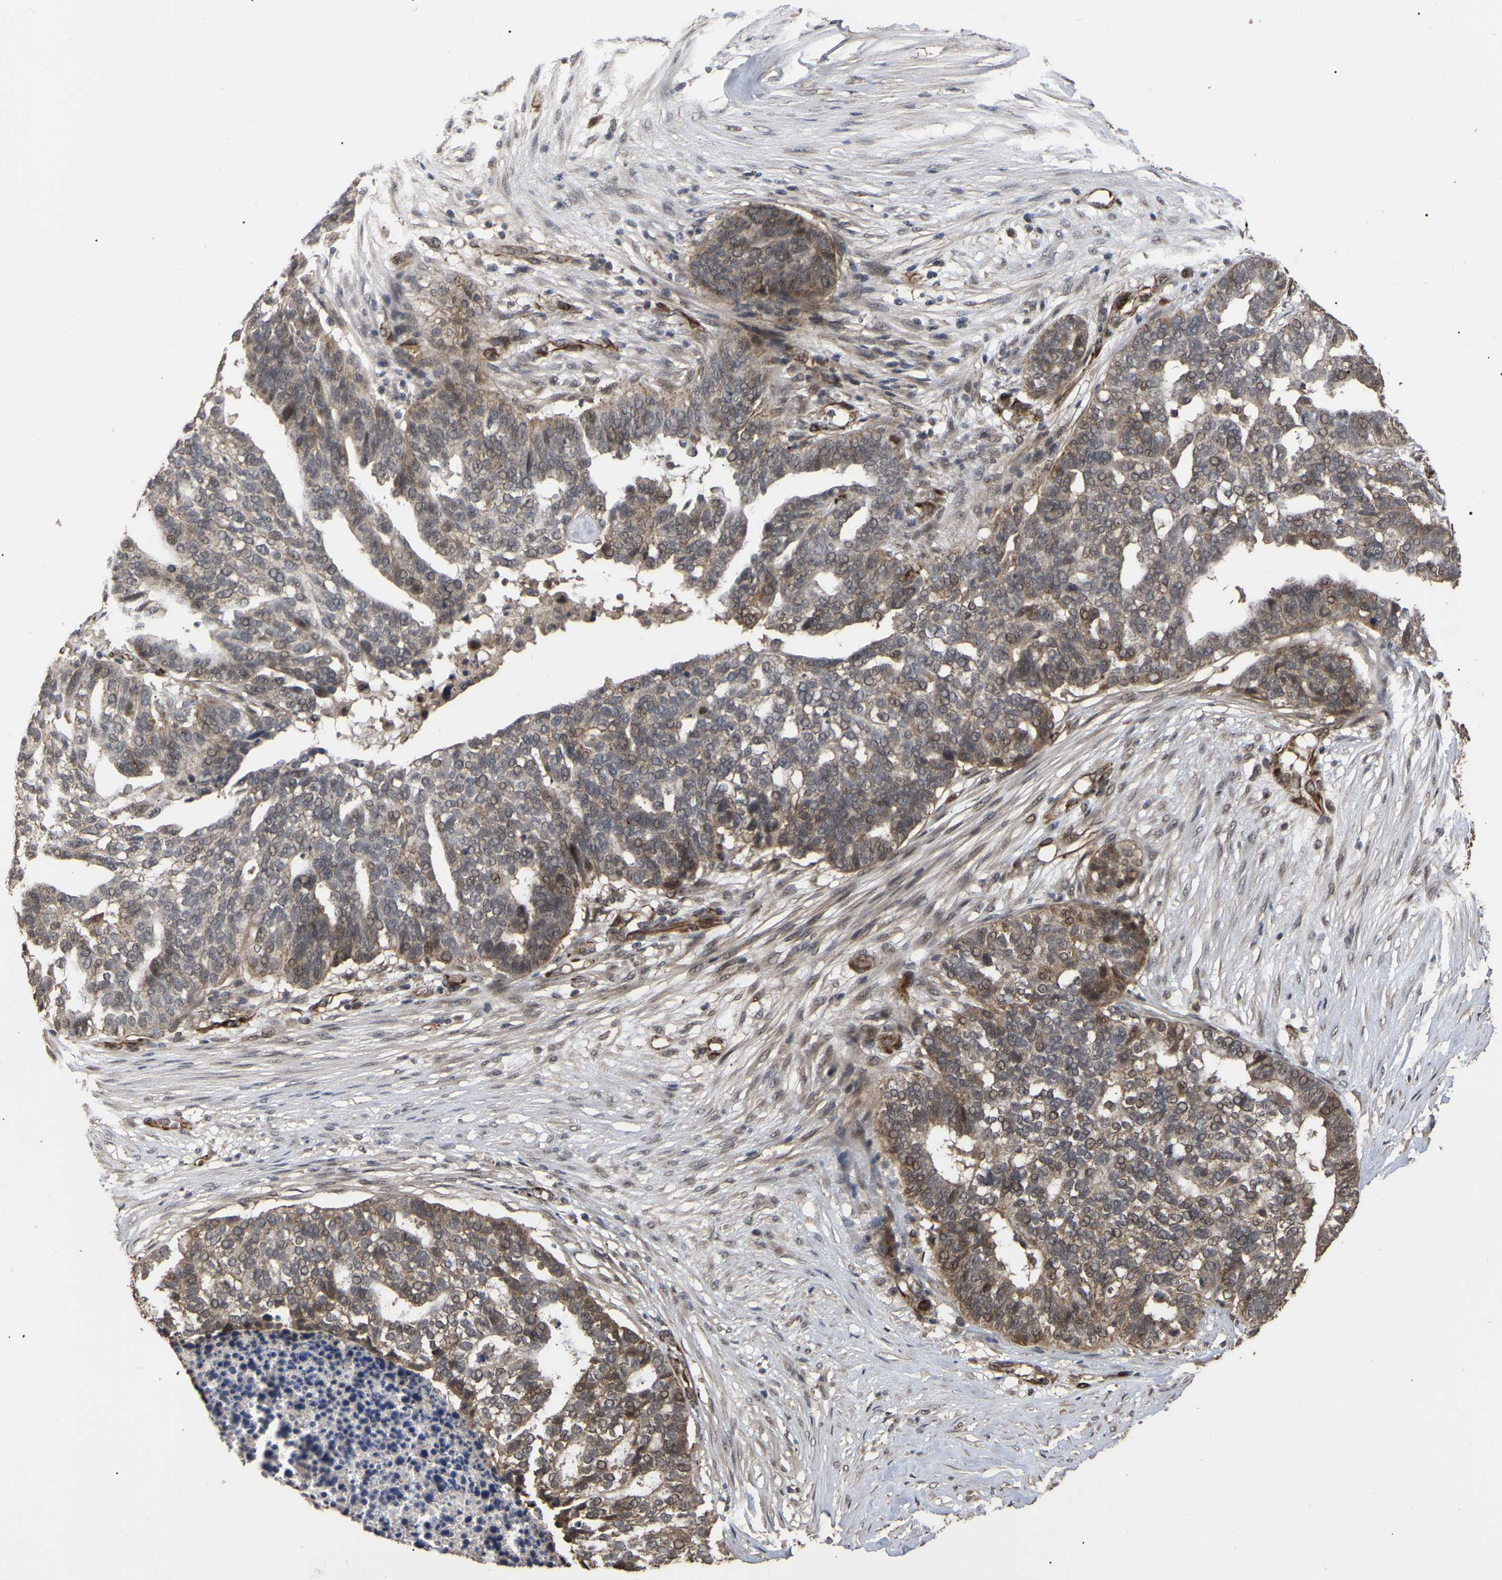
{"staining": {"intensity": "moderate", "quantity": ">75%", "location": "cytoplasmic/membranous"}, "tissue": "ovarian cancer", "cell_type": "Tumor cells", "image_type": "cancer", "snomed": [{"axis": "morphology", "description": "Cystadenocarcinoma, serous, NOS"}, {"axis": "topography", "description": "Ovary"}], "caption": "Immunohistochemistry micrograph of serous cystadenocarcinoma (ovarian) stained for a protein (brown), which demonstrates medium levels of moderate cytoplasmic/membranous expression in approximately >75% of tumor cells.", "gene": "FAM161B", "patient": {"sex": "female", "age": 59}}